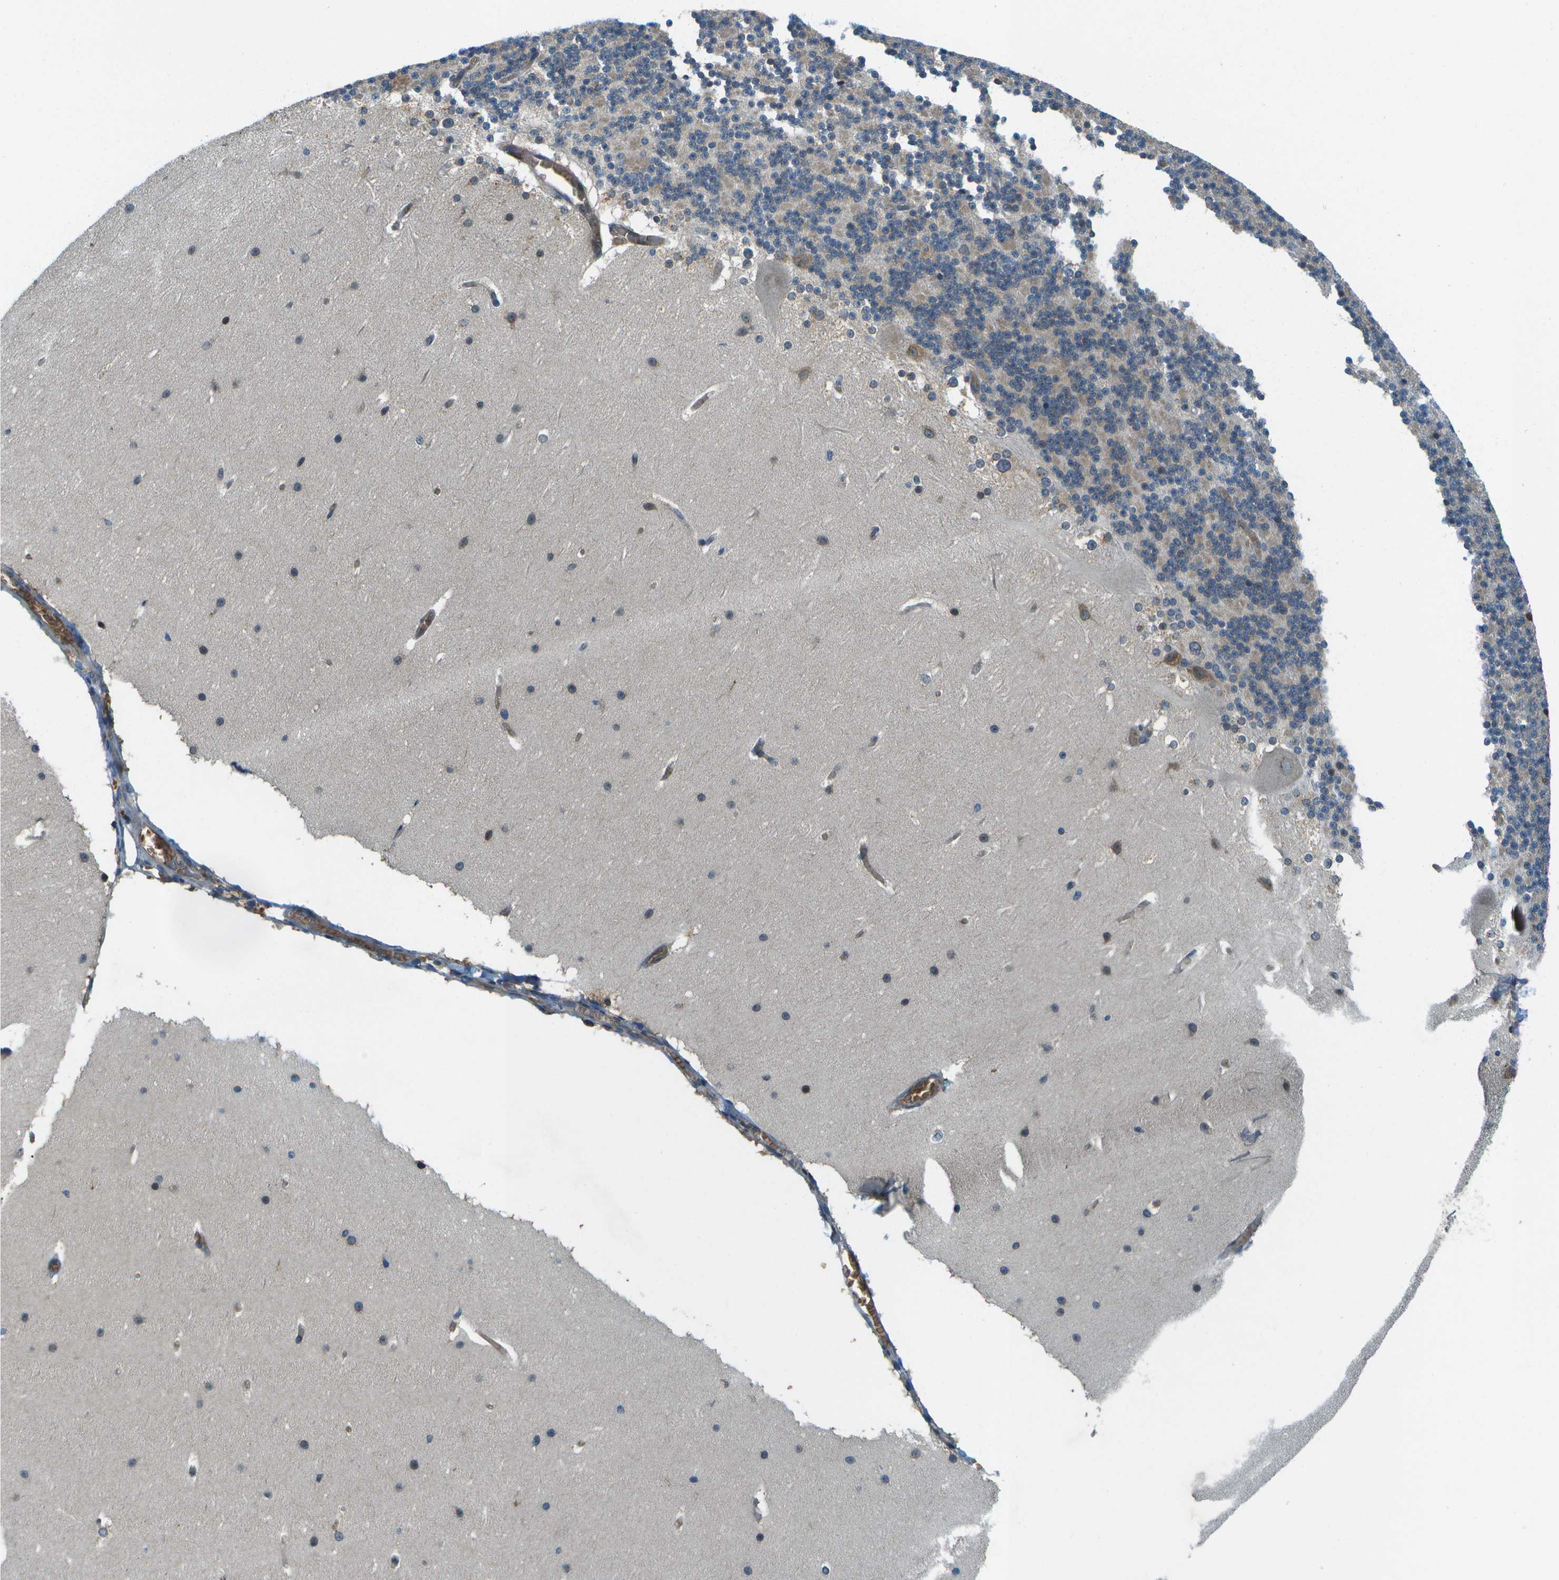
{"staining": {"intensity": "weak", "quantity": "25%-75%", "location": "cytoplasmic/membranous"}, "tissue": "cerebellum", "cell_type": "Cells in granular layer", "image_type": "normal", "snomed": [{"axis": "morphology", "description": "Normal tissue, NOS"}, {"axis": "topography", "description": "Cerebellum"}], "caption": "Immunohistochemistry (IHC) (DAB) staining of normal human cerebellum displays weak cytoplasmic/membranous protein staining in approximately 25%-75% of cells in granular layer.", "gene": "CTIF", "patient": {"sex": "female", "age": 19}}